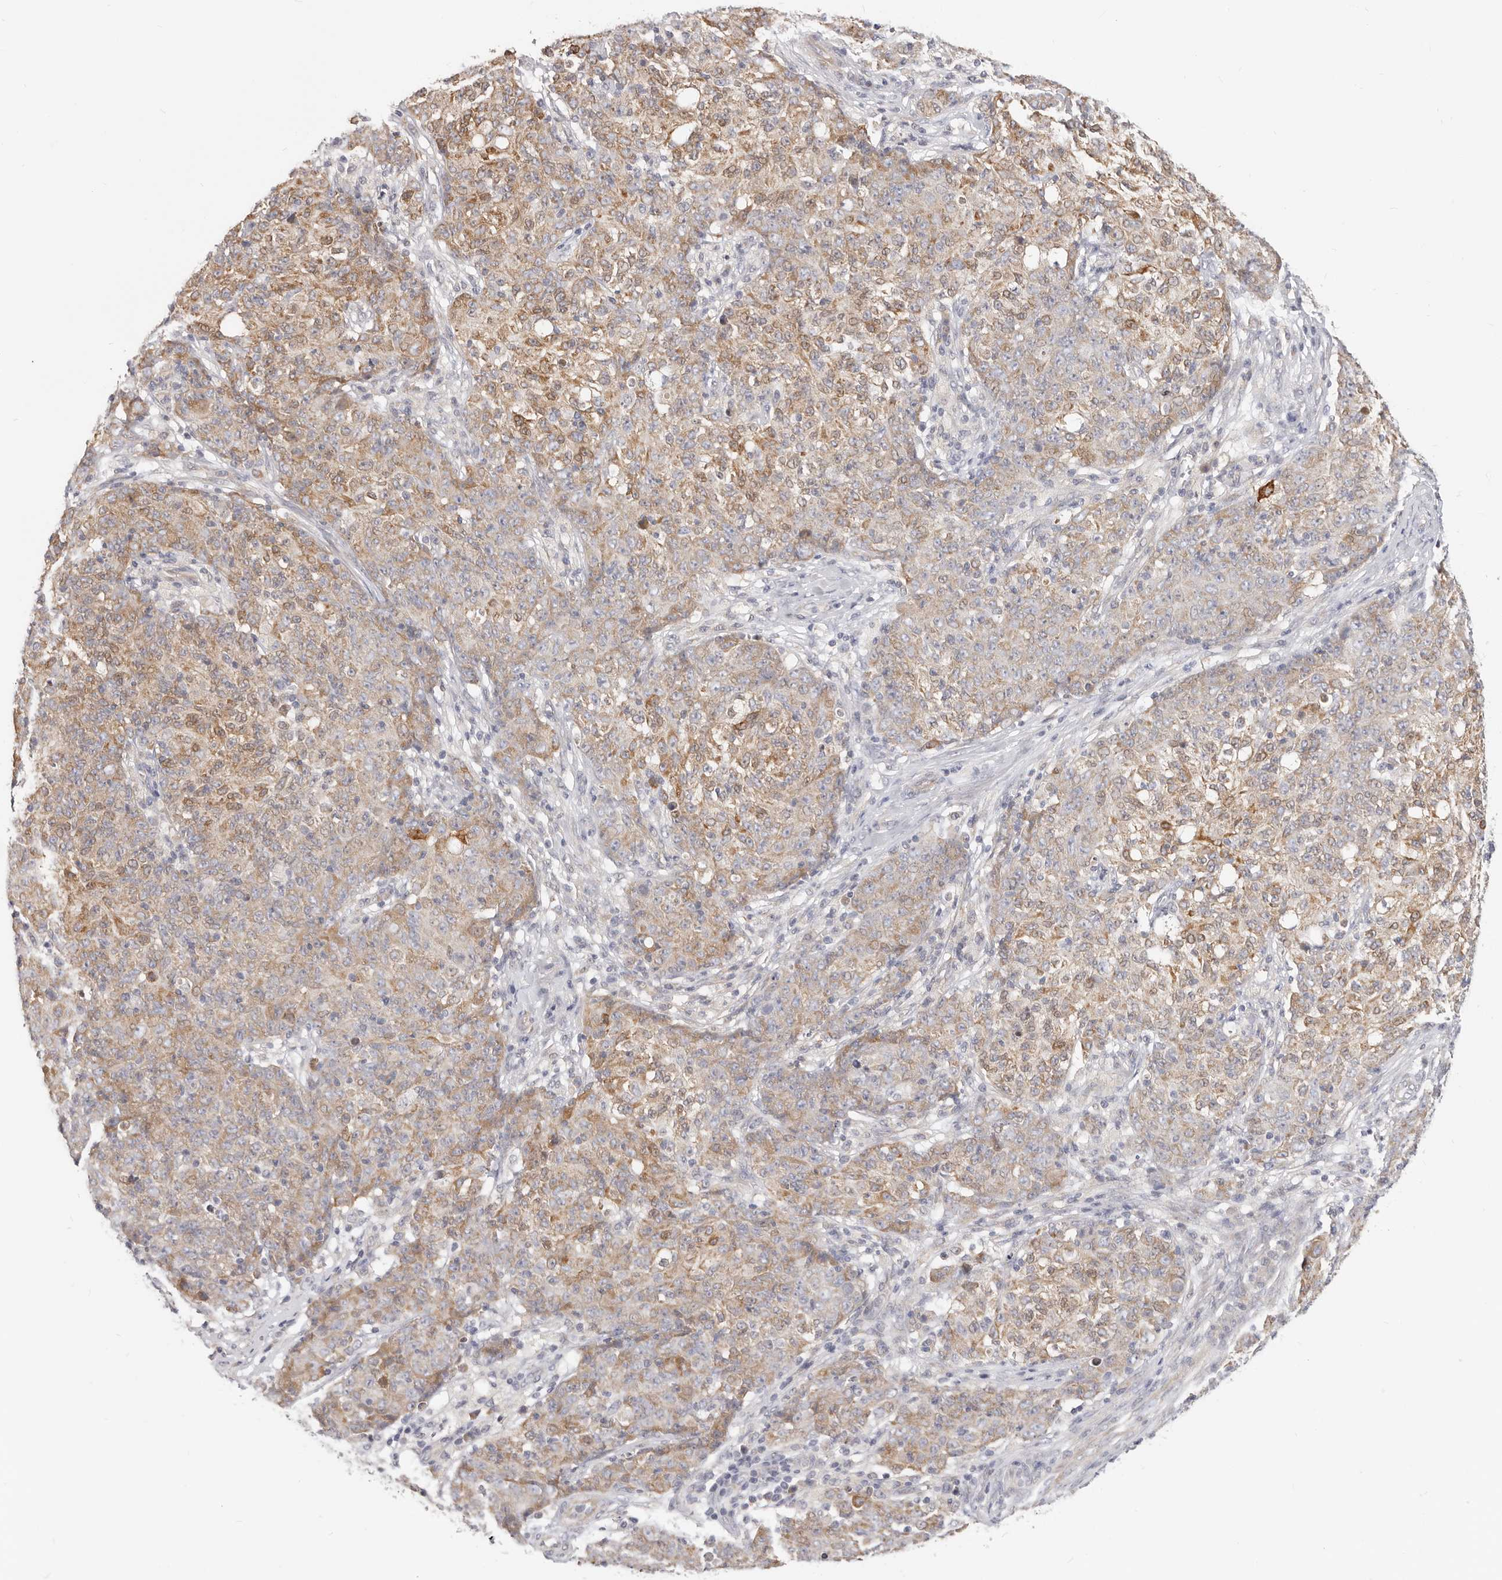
{"staining": {"intensity": "moderate", "quantity": ">75%", "location": "cytoplasmic/membranous"}, "tissue": "ovarian cancer", "cell_type": "Tumor cells", "image_type": "cancer", "snomed": [{"axis": "morphology", "description": "Carcinoma, endometroid"}, {"axis": "topography", "description": "Ovary"}], "caption": "Protein expression analysis of ovarian endometroid carcinoma reveals moderate cytoplasmic/membranous positivity in approximately >75% of tumor cells. (Stains: DAB in brown, nuclei in blue, Microscopy: brightfield microscopy at high magnification).", "gene": "TFB2M", "patient": {"sex": "female", "age": 42}}